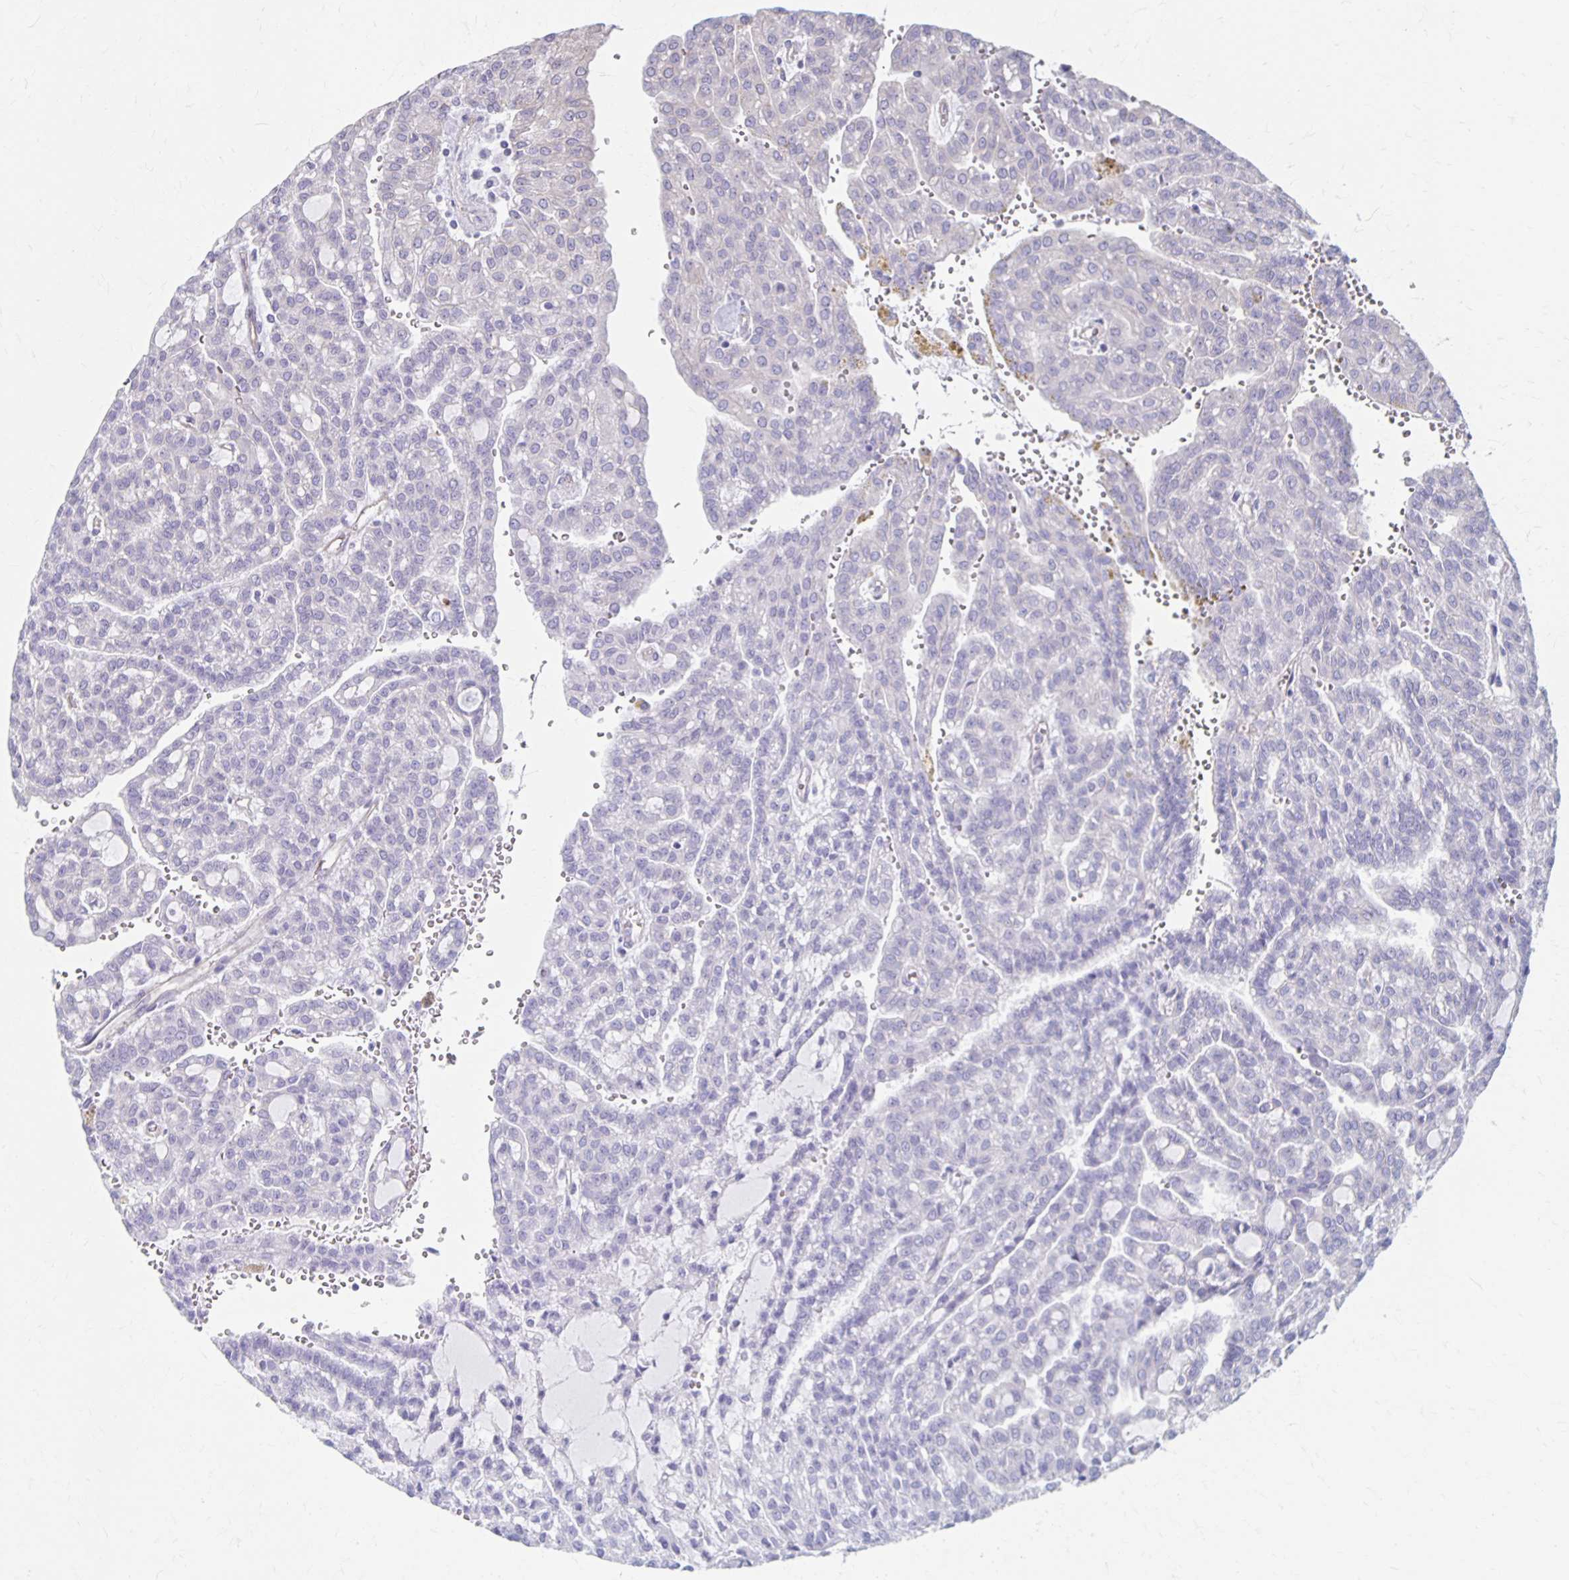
{"staining": {"intensity": "negative", "quantity": "none", "location": "none"}, "tissue": "renal cancer", "cell_type": "Tumor cells", "image_type": "cancer", "snomed": [{"axis": "morphology", "description": "Adenocarcinoma, NOS"}, {"axis": "topography", "description": "Kidney"}], "caption": "Immunohistochemical staining of adenocarcinoma (renal) reveals no significant expression in tumor cells.", "gene": "PPP1R3E", "patient": {"sex": "male", "age": 63}}